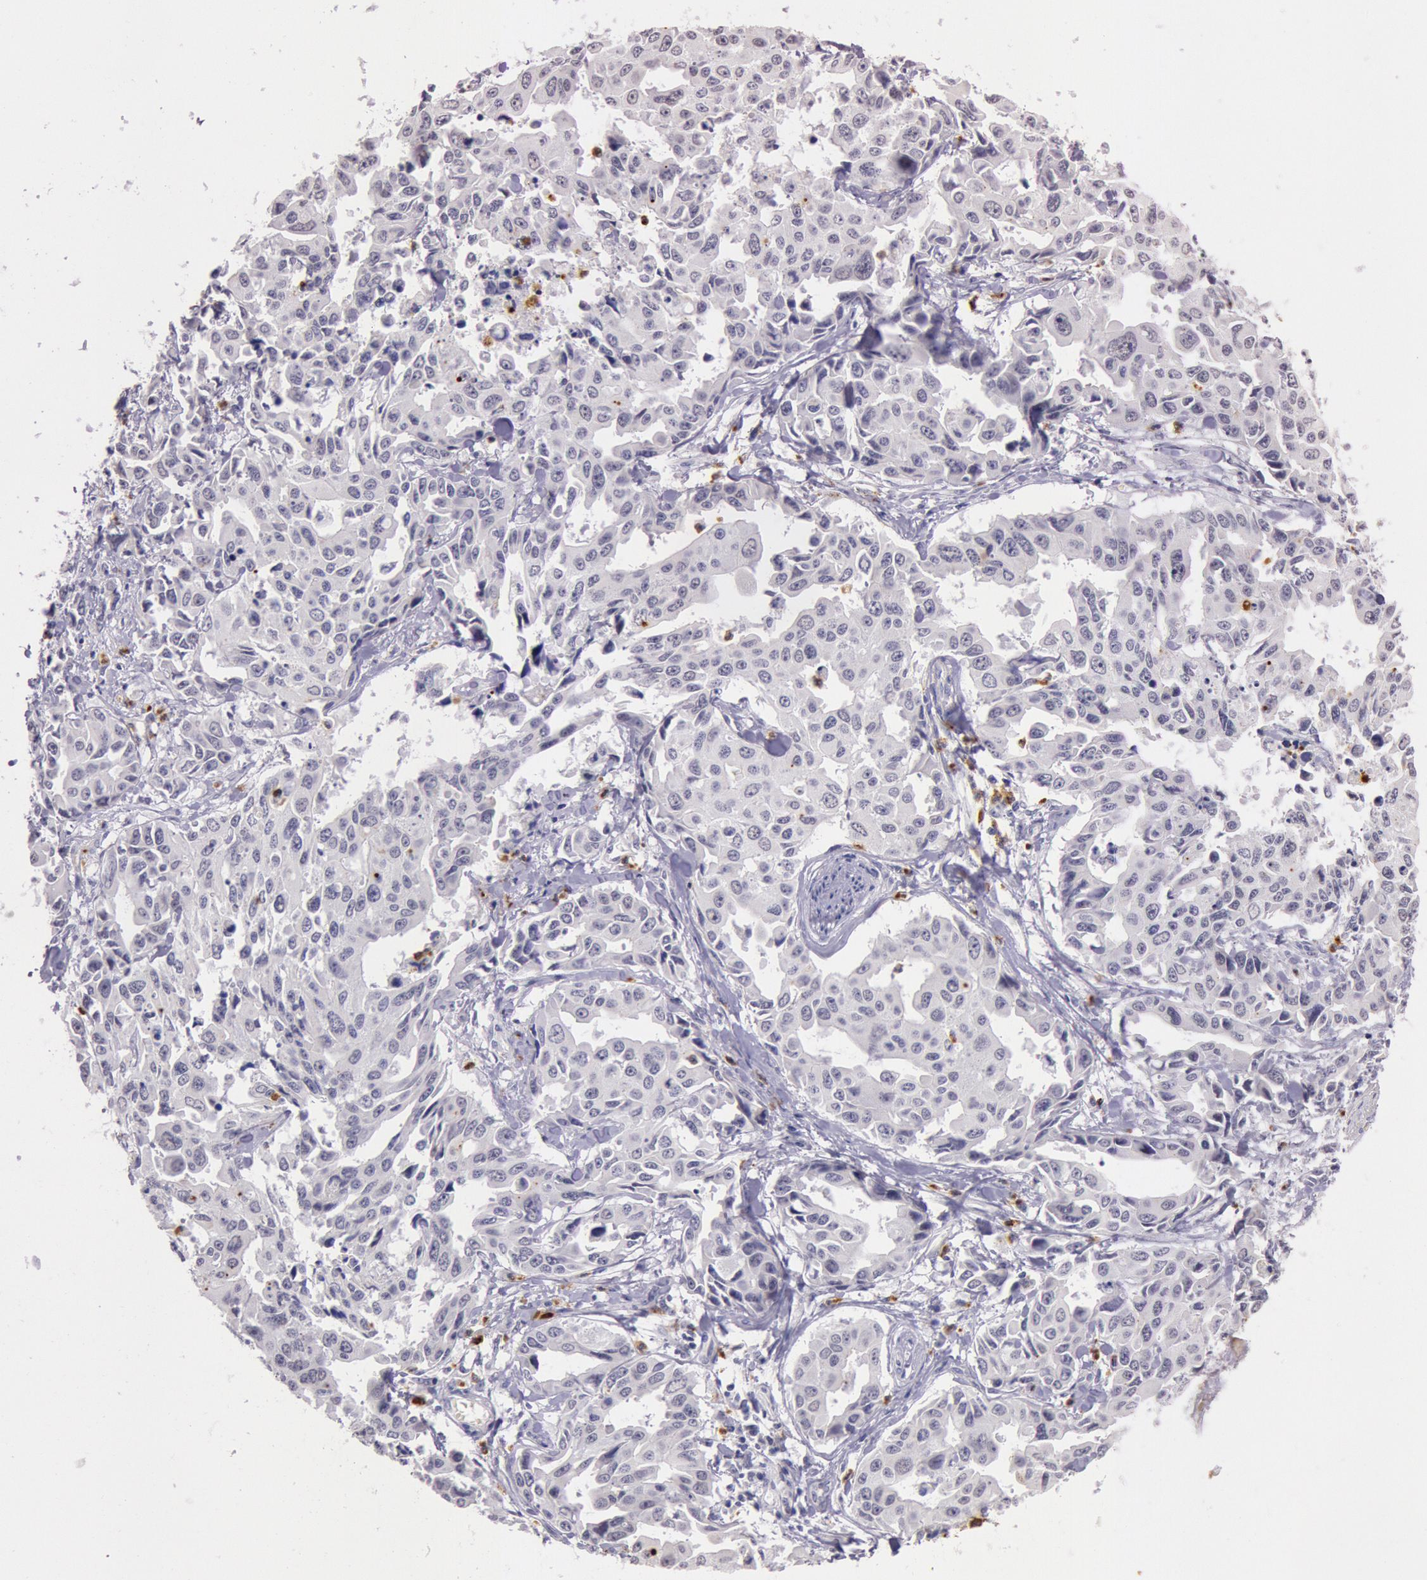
{"staining": {"intensity": "negative", "quantity": "none", "location": "none"}, "tissue": "lung cancer", "cell_type": "Tumor cells", "image_type": "cancer", "snomed": [{"axis": "morphology", "description": "Adenocarcinoma, NOS"}, {"axis": "topography", "description": "Lung"}], "caption": "High power microscopy micrograph of an IHC histopathology image of lung adenocarcinoma, revealing no significant positivity in tumor cells.", "gene": "KDM6A", "patient": {"sex": "male", "age": 64}}